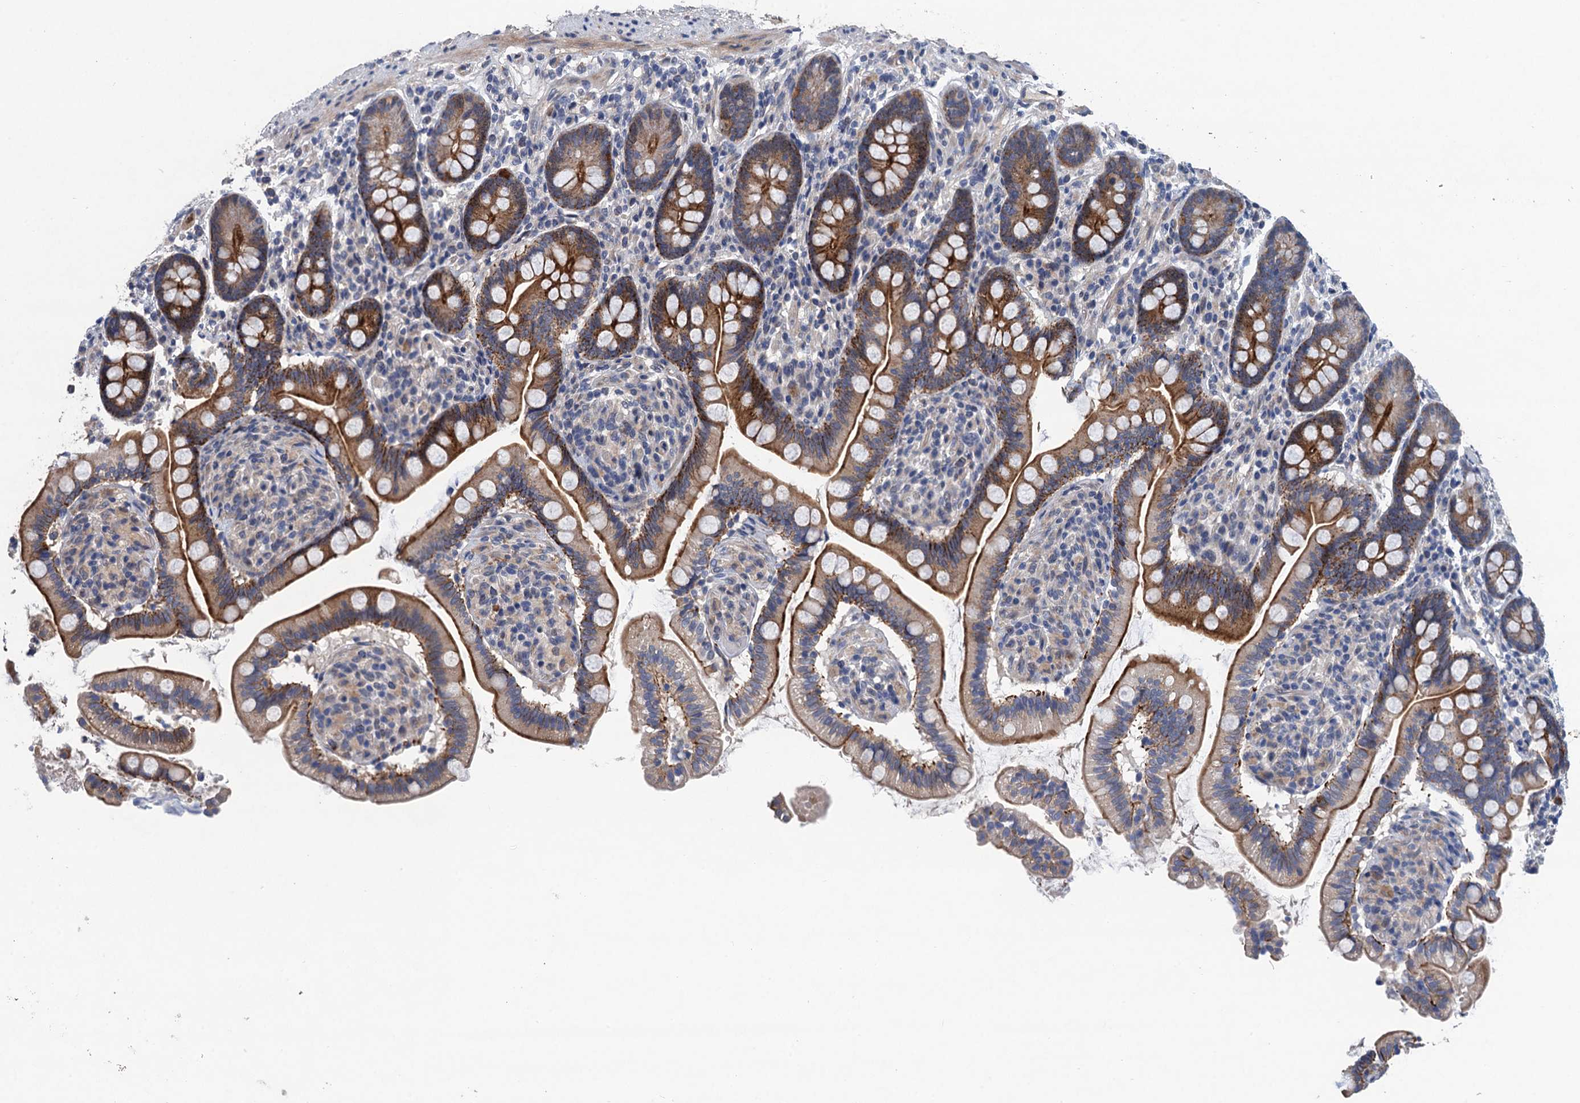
{"staining": {"intensity": "moderate", "quantity": ">75%", "location": "cytoplasmic/membranous"}, "tissue": "small intestine", "cell_type": "Glandular cells", "image_type": "normal", "snomed": [{"axis": "morphology", "description": "Normal tissue, NOS"}, {"axis": "topography", "description": "Small intestine"}], "caption": "This is a photomicrograph of immunohistochemistry (IHC) staining of normal small intestine, which shows moderate expression in the cytoplasmic/membranous of glandular cells.", "gene": "TRAF7", "patient": {"sex": "female", "age": 64}}